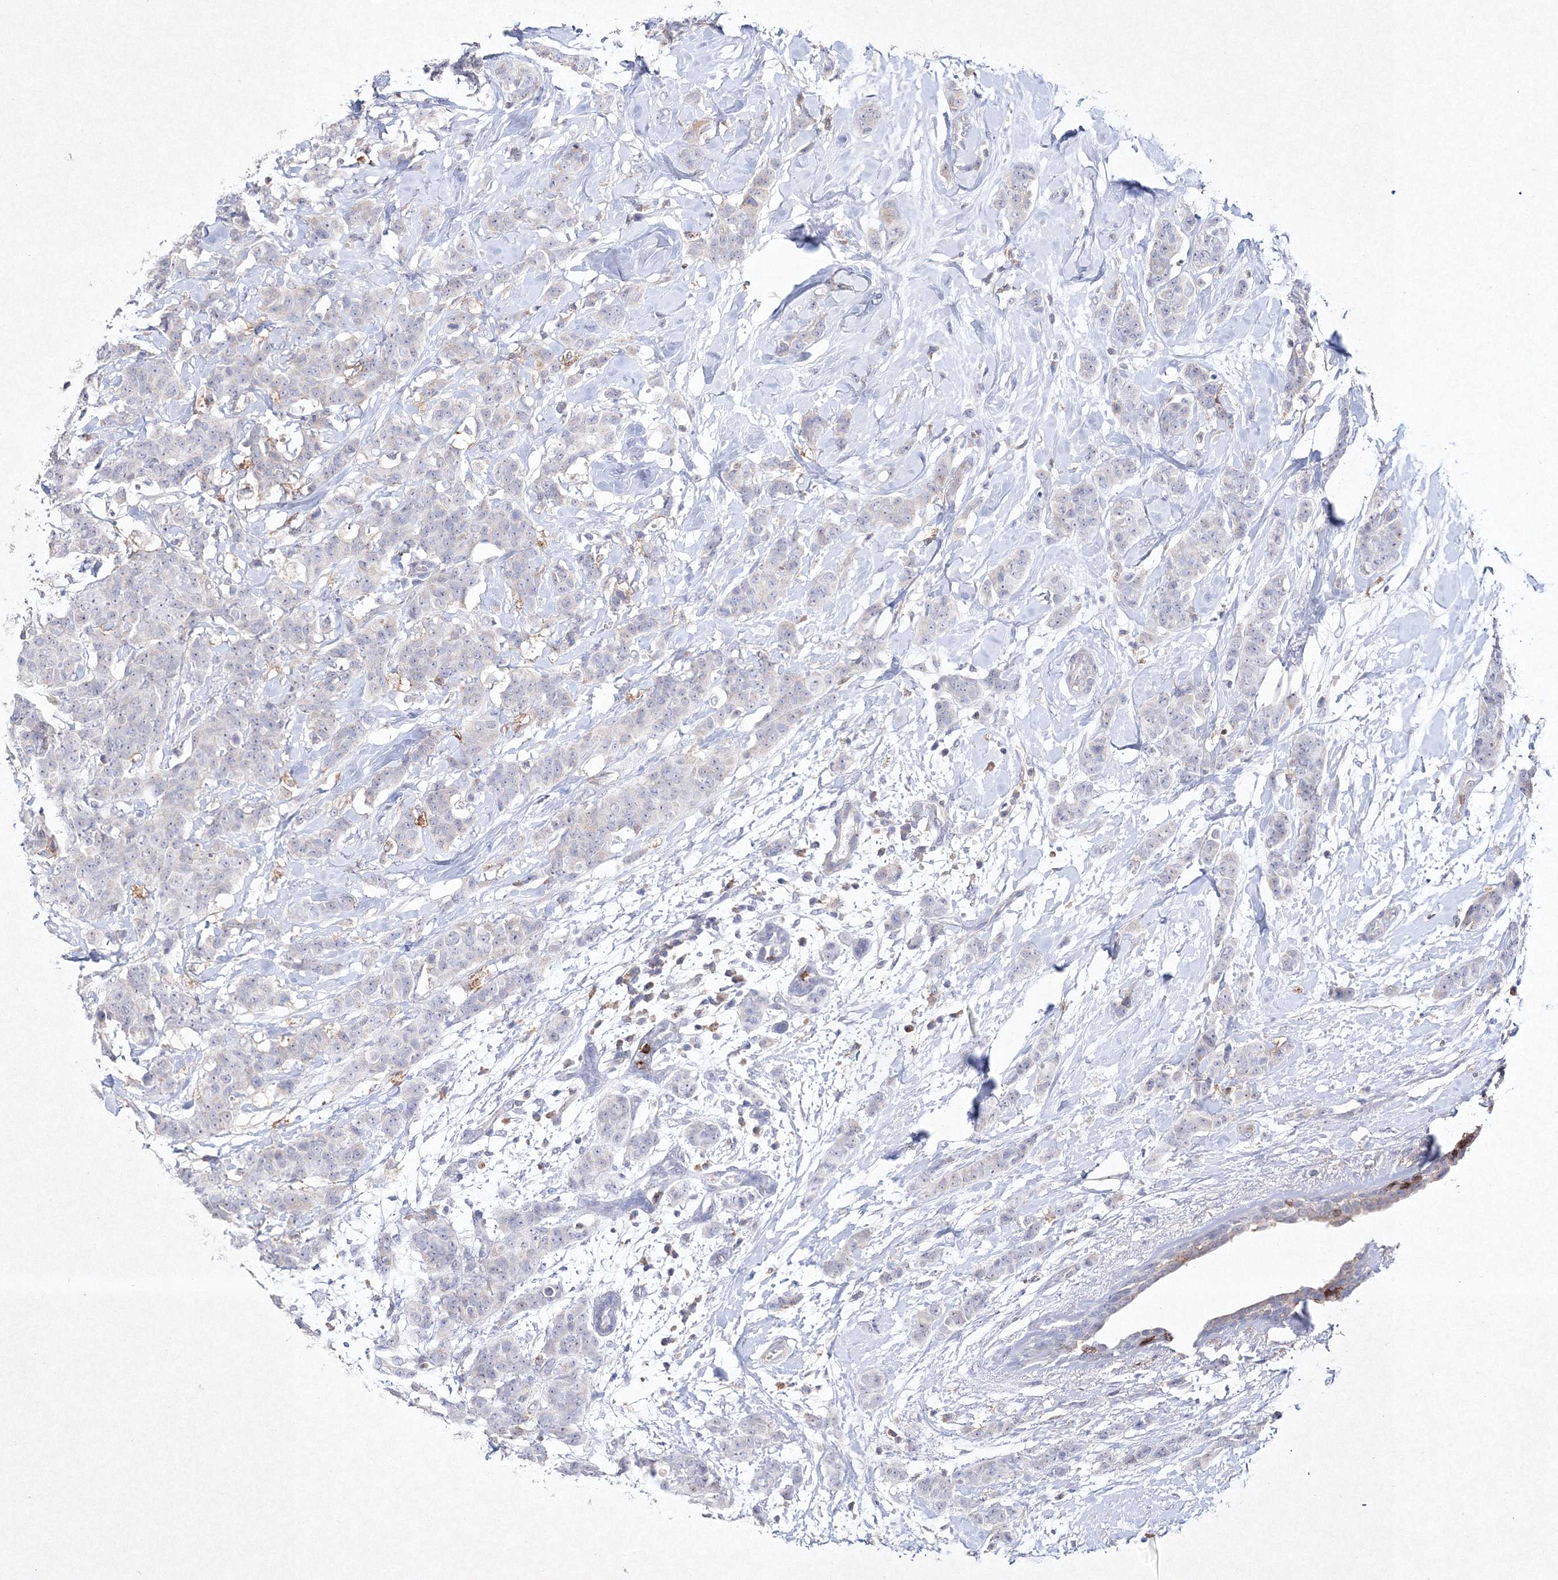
{"staining": {"intensity": "negative", "quantity": "none", "location": "none"}, "tissue": "breast cancer", "cell_type": "Tumor cells", "image_type": "cancer", "snomed": [{"axis": "morphology", "description": "Normal tissue, NOS"}, {"axis": "morphology", "description": "Duct carcinoma"}, {"axis": "topography", "description": "Breast"}], "caption": "This is an immunohistochemistry (IHC) histopathology image of human invasive ductal carcinoma (breast). There is no positivity in tumor cells.", "gene": "HCST", "patient": {"sex": "female", "age": 40}}